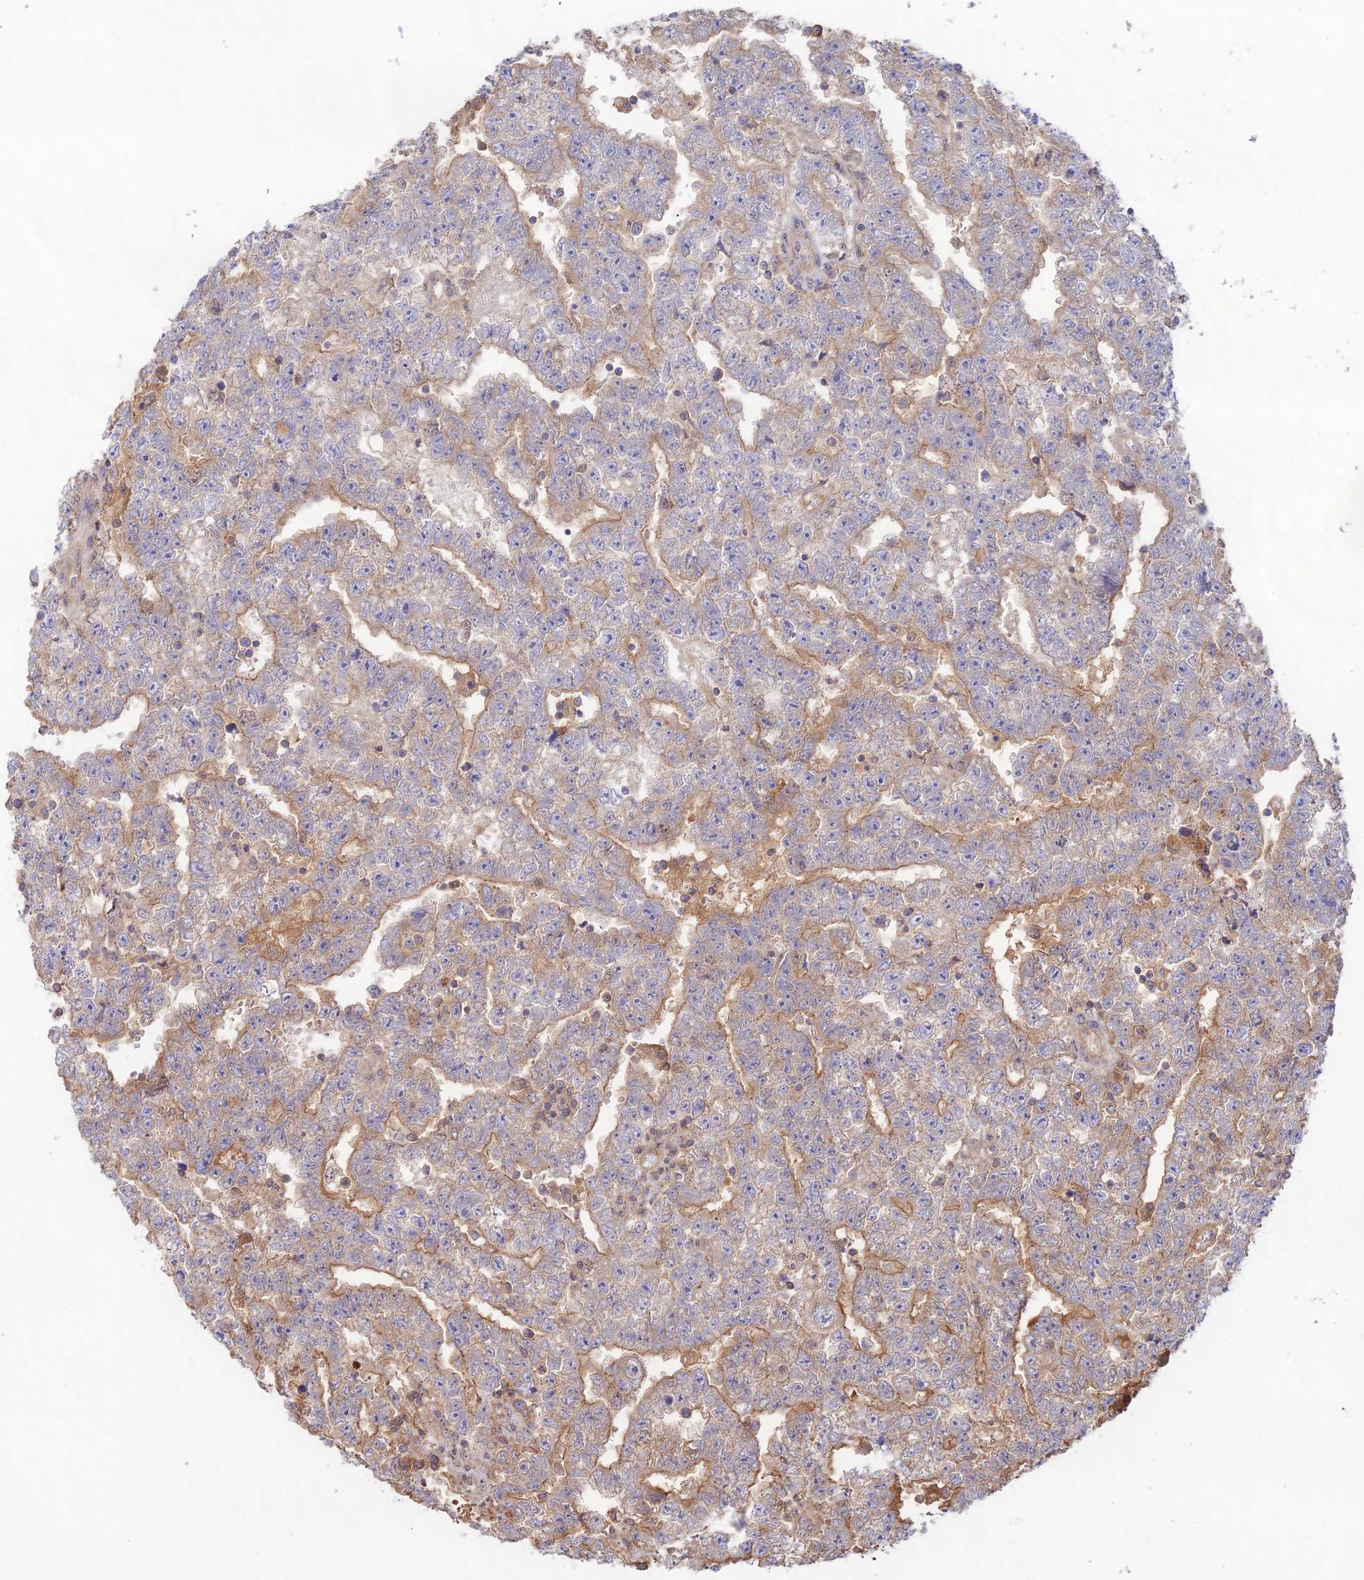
{"staining": {"intensity": "moderate", "quantity": "<25%", "location": "cytoplasmic/membranous"}, "tissue": "testis cancer", "cell_type": "Tumor cells", "image_type": "cancer", "snomed": [{"axis": "morphology", "description": "Carcinoma, Embryonal, NOS"}, {"axis": "topography", "description": "Testis"}], "caption": "DAB (3,3'-diaminobenzidine) immunohistochemical staining of human testis embryonal carcinoma displays moderate cytoplasmic/membranous protein positivity in approximately <25% of tumor cells.", "gene": "CLCF1", "patient": {"sex": "male", "age": 25}}